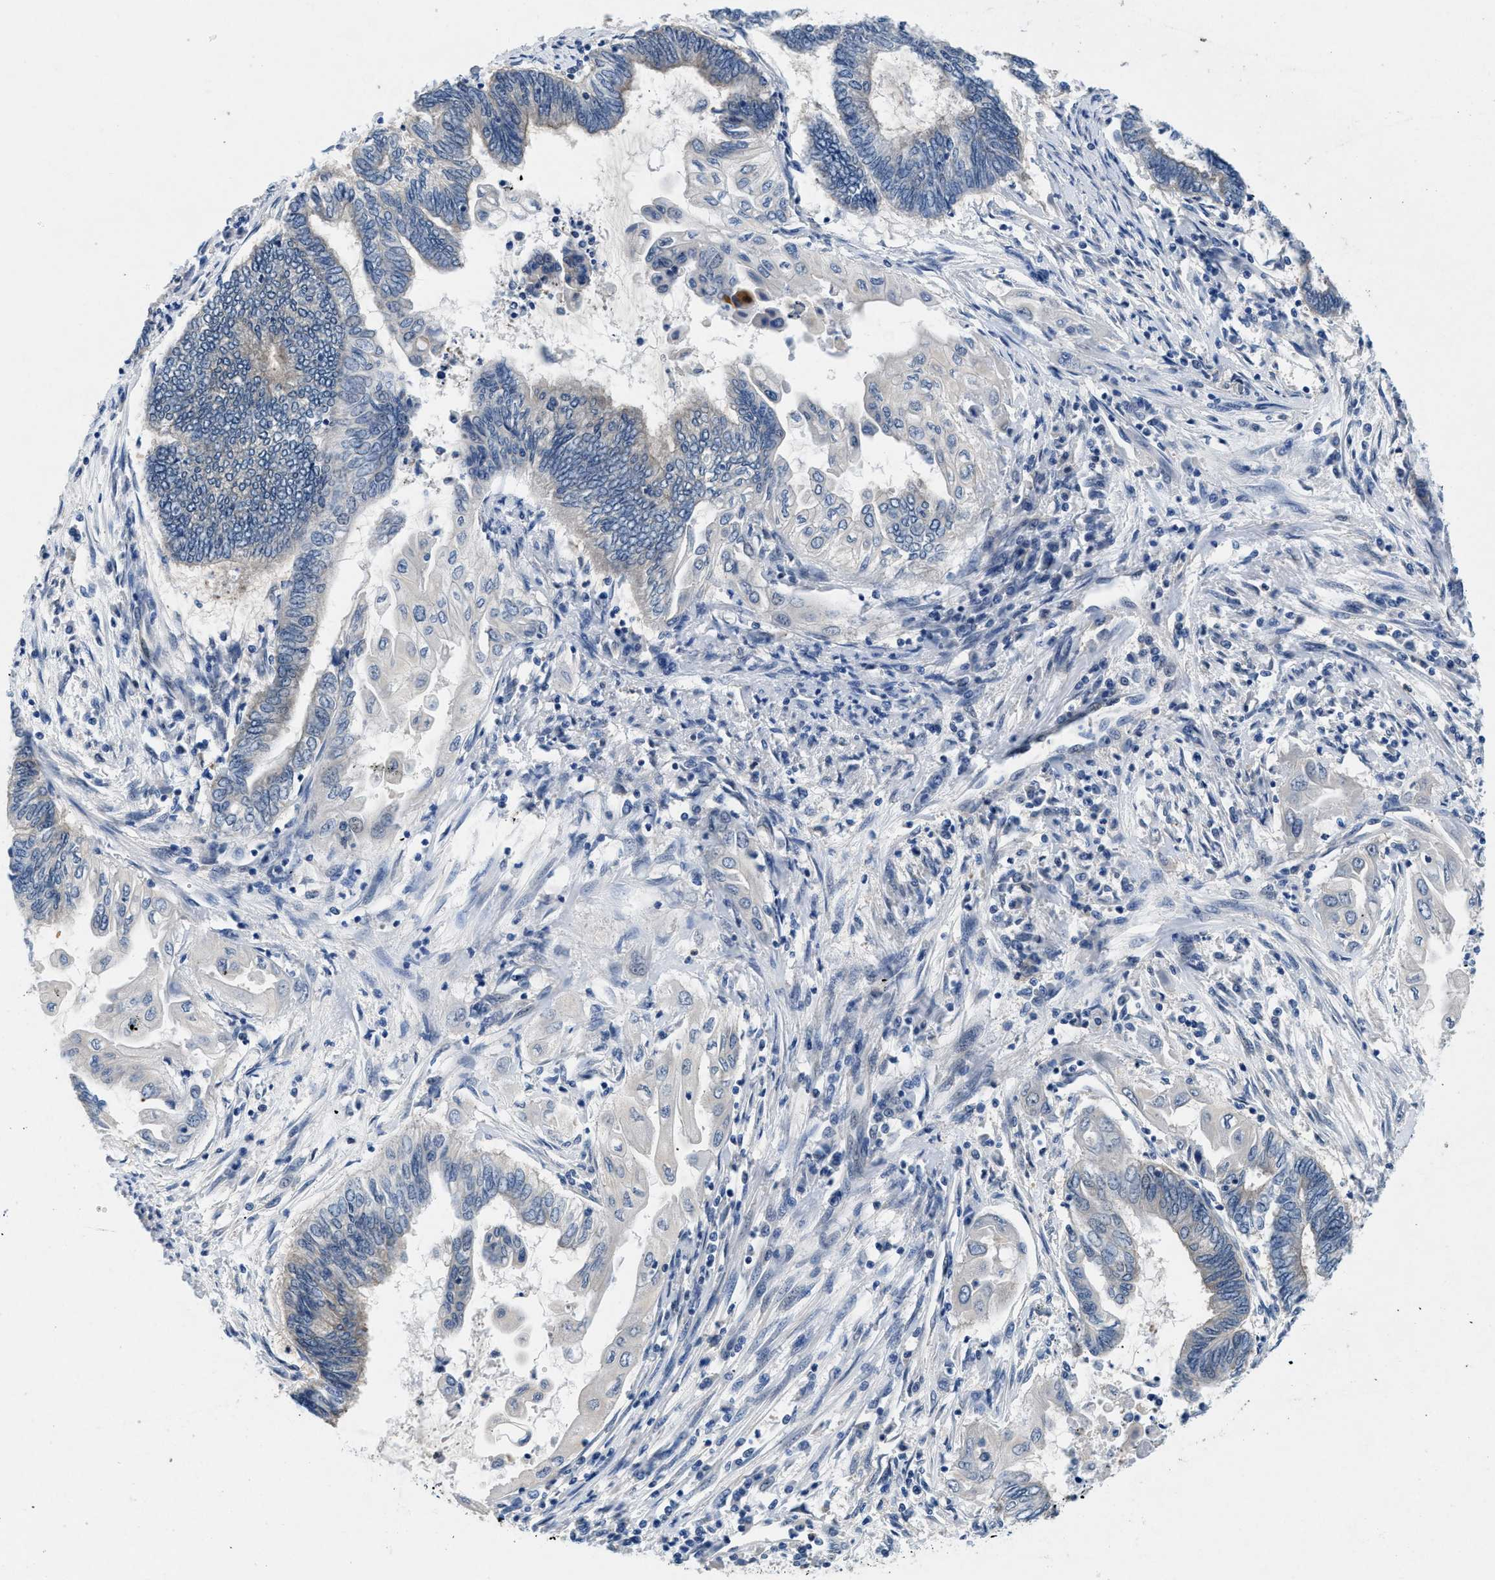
{"staining": {"intensity": "negative", "quantity": "none", "location": "none"}, "tissue": "endometrial cancer", "cell_type": "Tumor cells", "image_type": "cancer", "snomed": [{"axis": "morphology", "description": "Adenocarcinoma, NOS"}, {"axis": "topography", "description": "Uterus"}, {"axis": "topography", "description": "Endometrium"}], "caption": "IHC histopathology image of neoplastic tissue: endometrial cancer stained with DAB shows no significant protein expression in tumor cells.", "gene": "COPS2", "patient": {"sex": "female", "age": 70}}